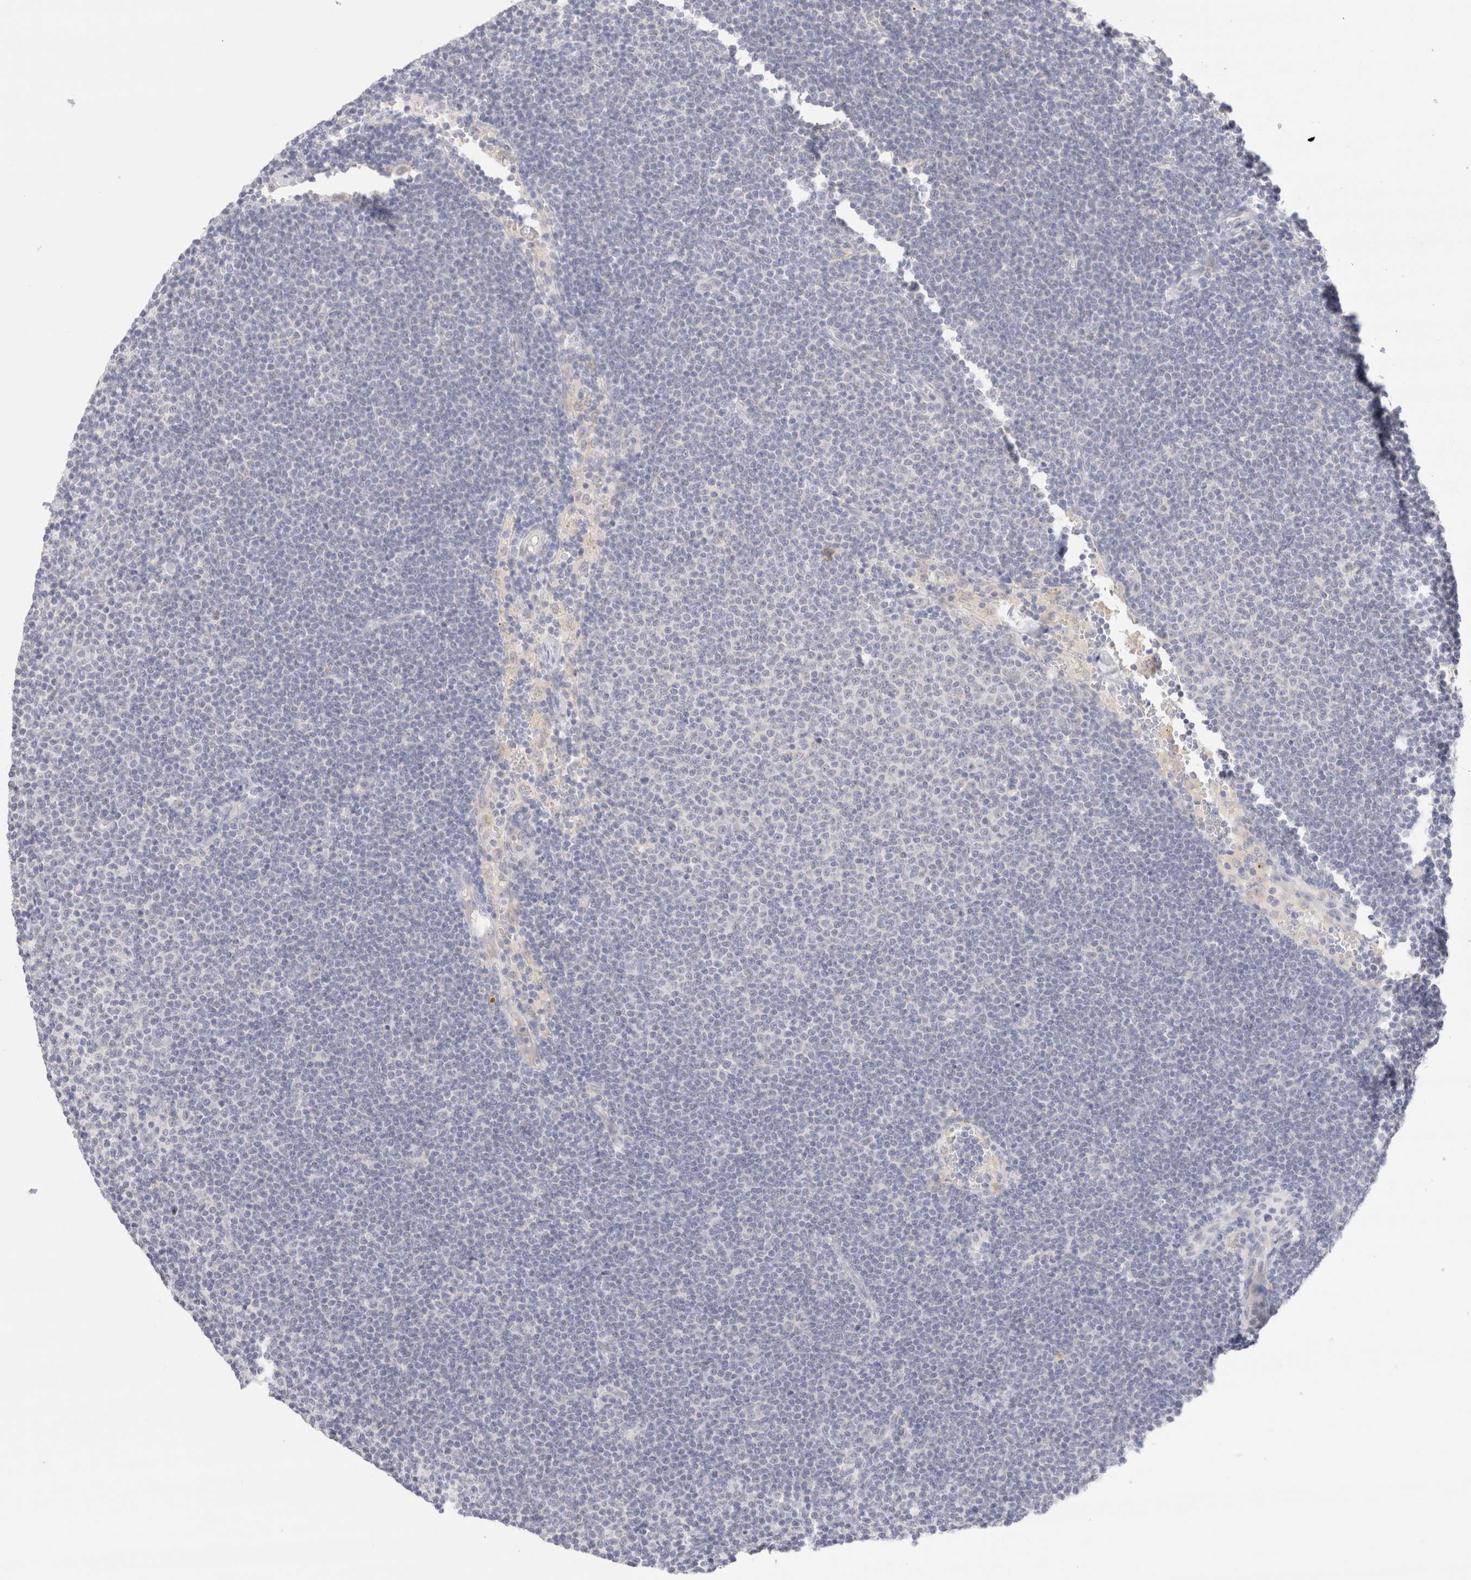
{"staining": {"intensity": "negative", "quantity": "none", "location": "none"}, "tissue": "lymphoma", "cell_type": "Tumor cells", "image_type": "cancer", "snomed": [{"axis": "morphology", "description": "Malignant lymphoma, non-Hodgkin's type, Low grade"}, {"axis": "topography", "description": "Lymph node"}], "caption": "The image reveals no staining of tumor cells in malignant lymphoma, non-Hodgkin's type (low-grade). The staining is performed using DAB brown chromogen with nuclei counter-stained in using hematoxylin.", "gene": "SPATA20", "patient": {"sex": "female", "age": 53}}